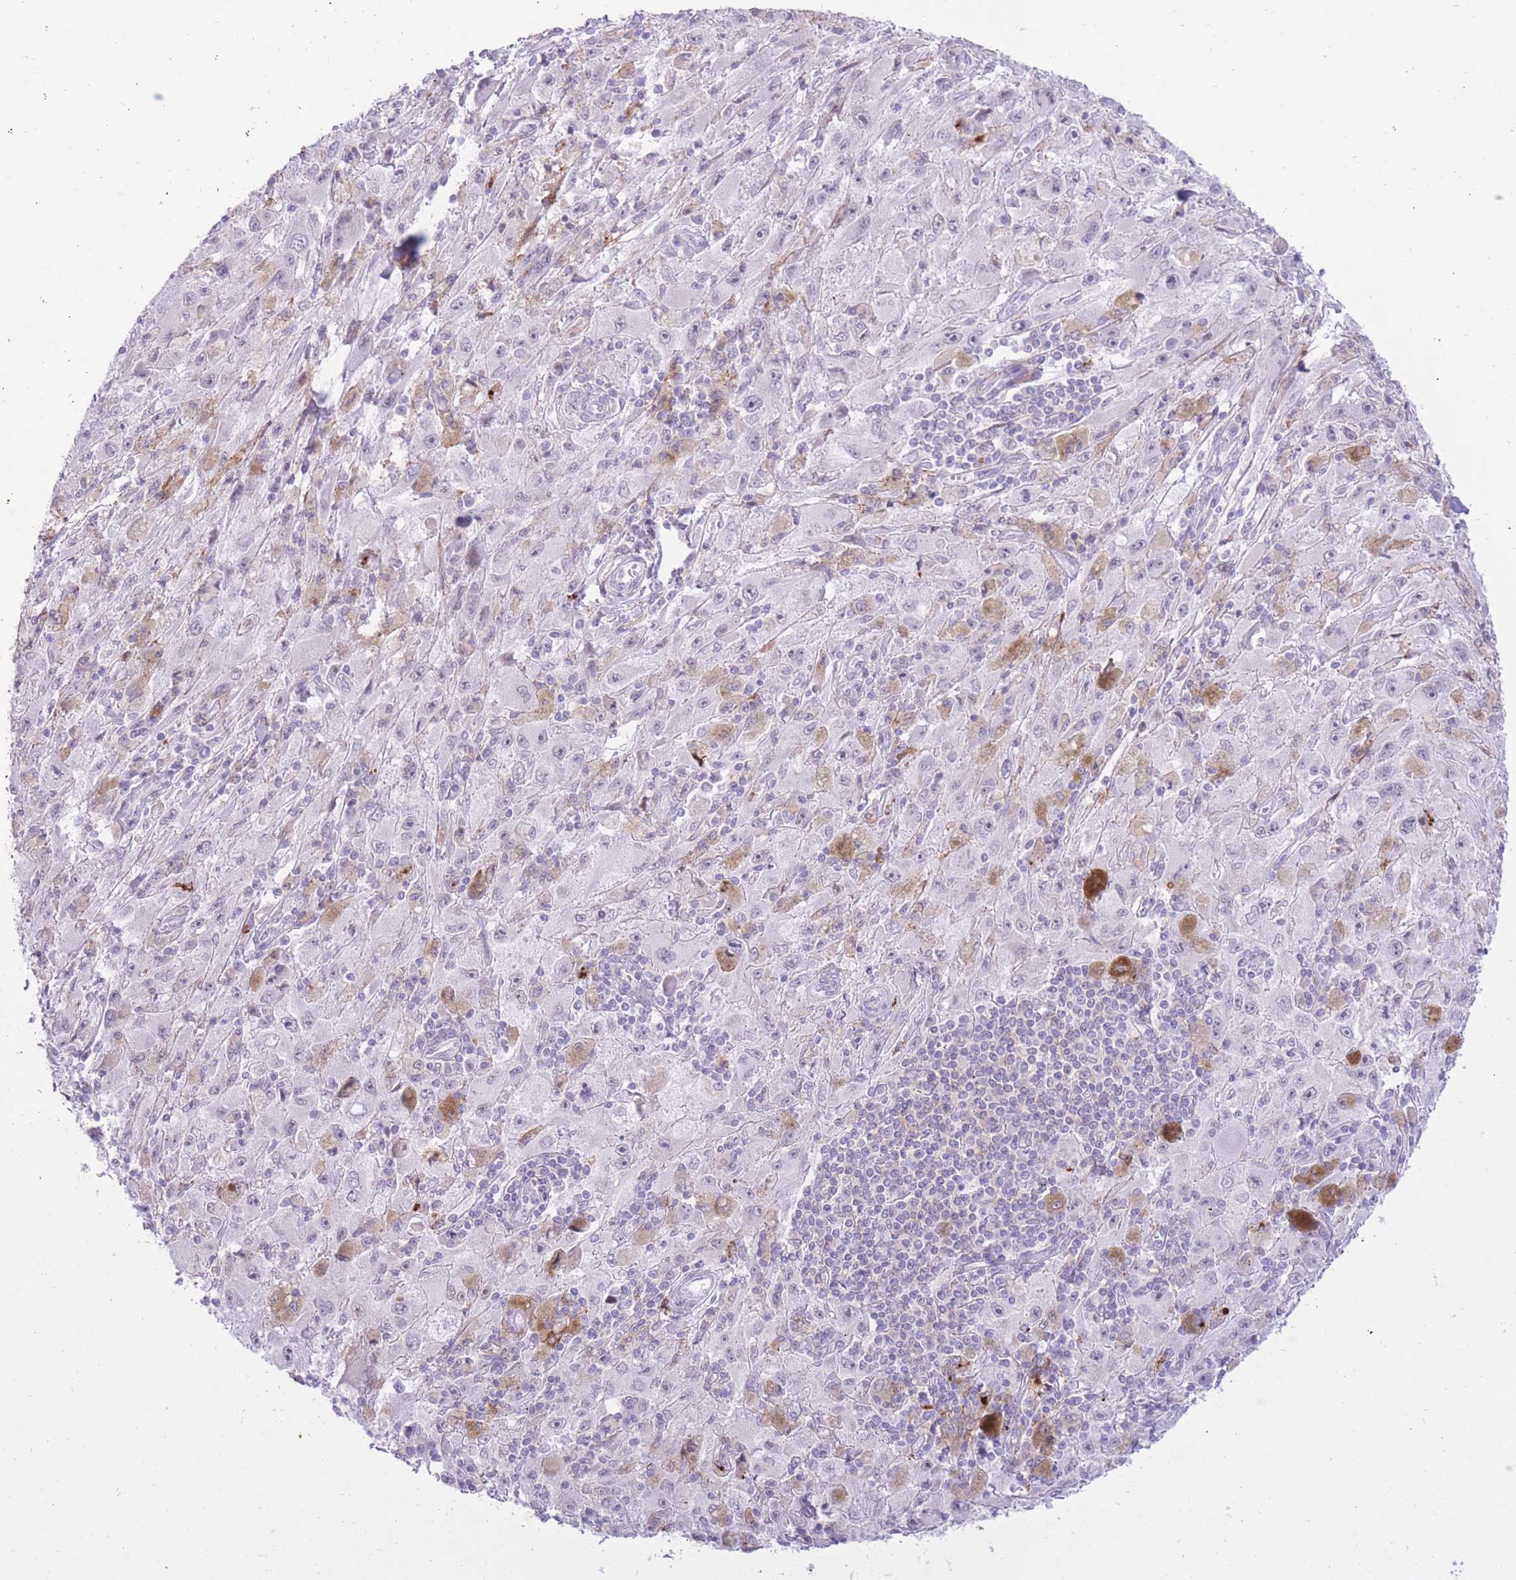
{"staining": {"intensity": "negative", "quantity": "none", "location": "none"}, "tissue": "melanoma", "cell_type": "Tumor cells", "image_type": "cancer", "snomed": [{"axis": "morphology", "description": "Malignant melanoma, Metastatic site"}, {"axis": "topography", "description": "Skin"}], "caption": "Immunohistochemistry (IHC) of human melanoma reveals no positivity in tumor cells. Brightfield microscopy of immunohistochemistry (IHC) stained with DAB (3,3'-diaminobenzidine) (brown) and hematoxylin (blue), captured at high magnification.", "gene": "MEIS3", "patient": {"sex": "male", "age": 53}}